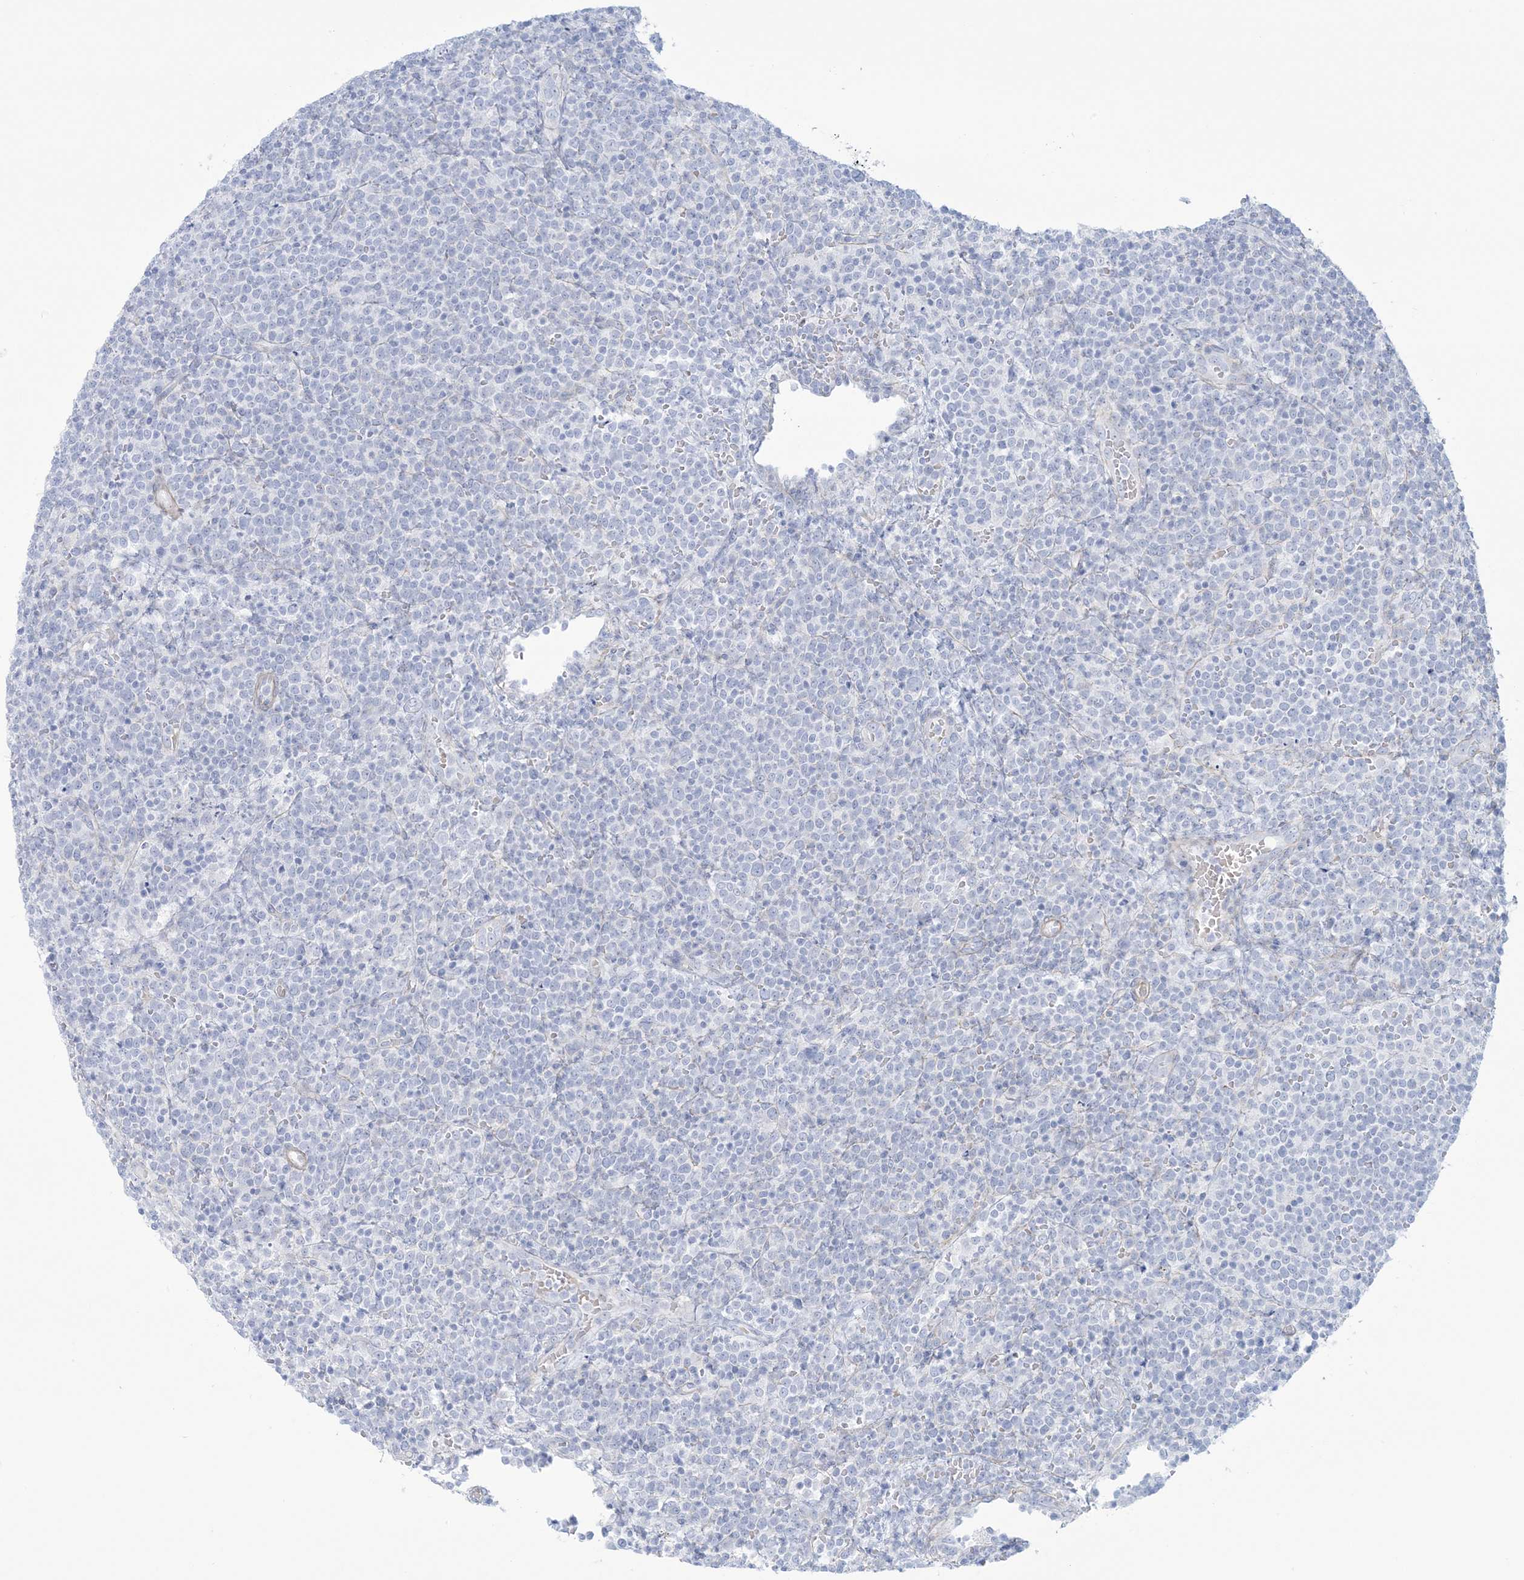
{"staining": {"intensity": "negative", "quantity": "none", "location": "none"}, "tissue": "lymphoma", "cell_type": "Tumor cells", "image_type": "cancer", "snomed": [{"axis": "morphology", "description": "Malignant lymphoma, non-Hodgkin's type, High grade"}, {"axis": "topography", "description": "Lymph node"}], "caption": "Tumor cells are negative for protein expression in human lymphoma.", "gene": "AGXT", "patient": {"sex": "male", "age": 61}}